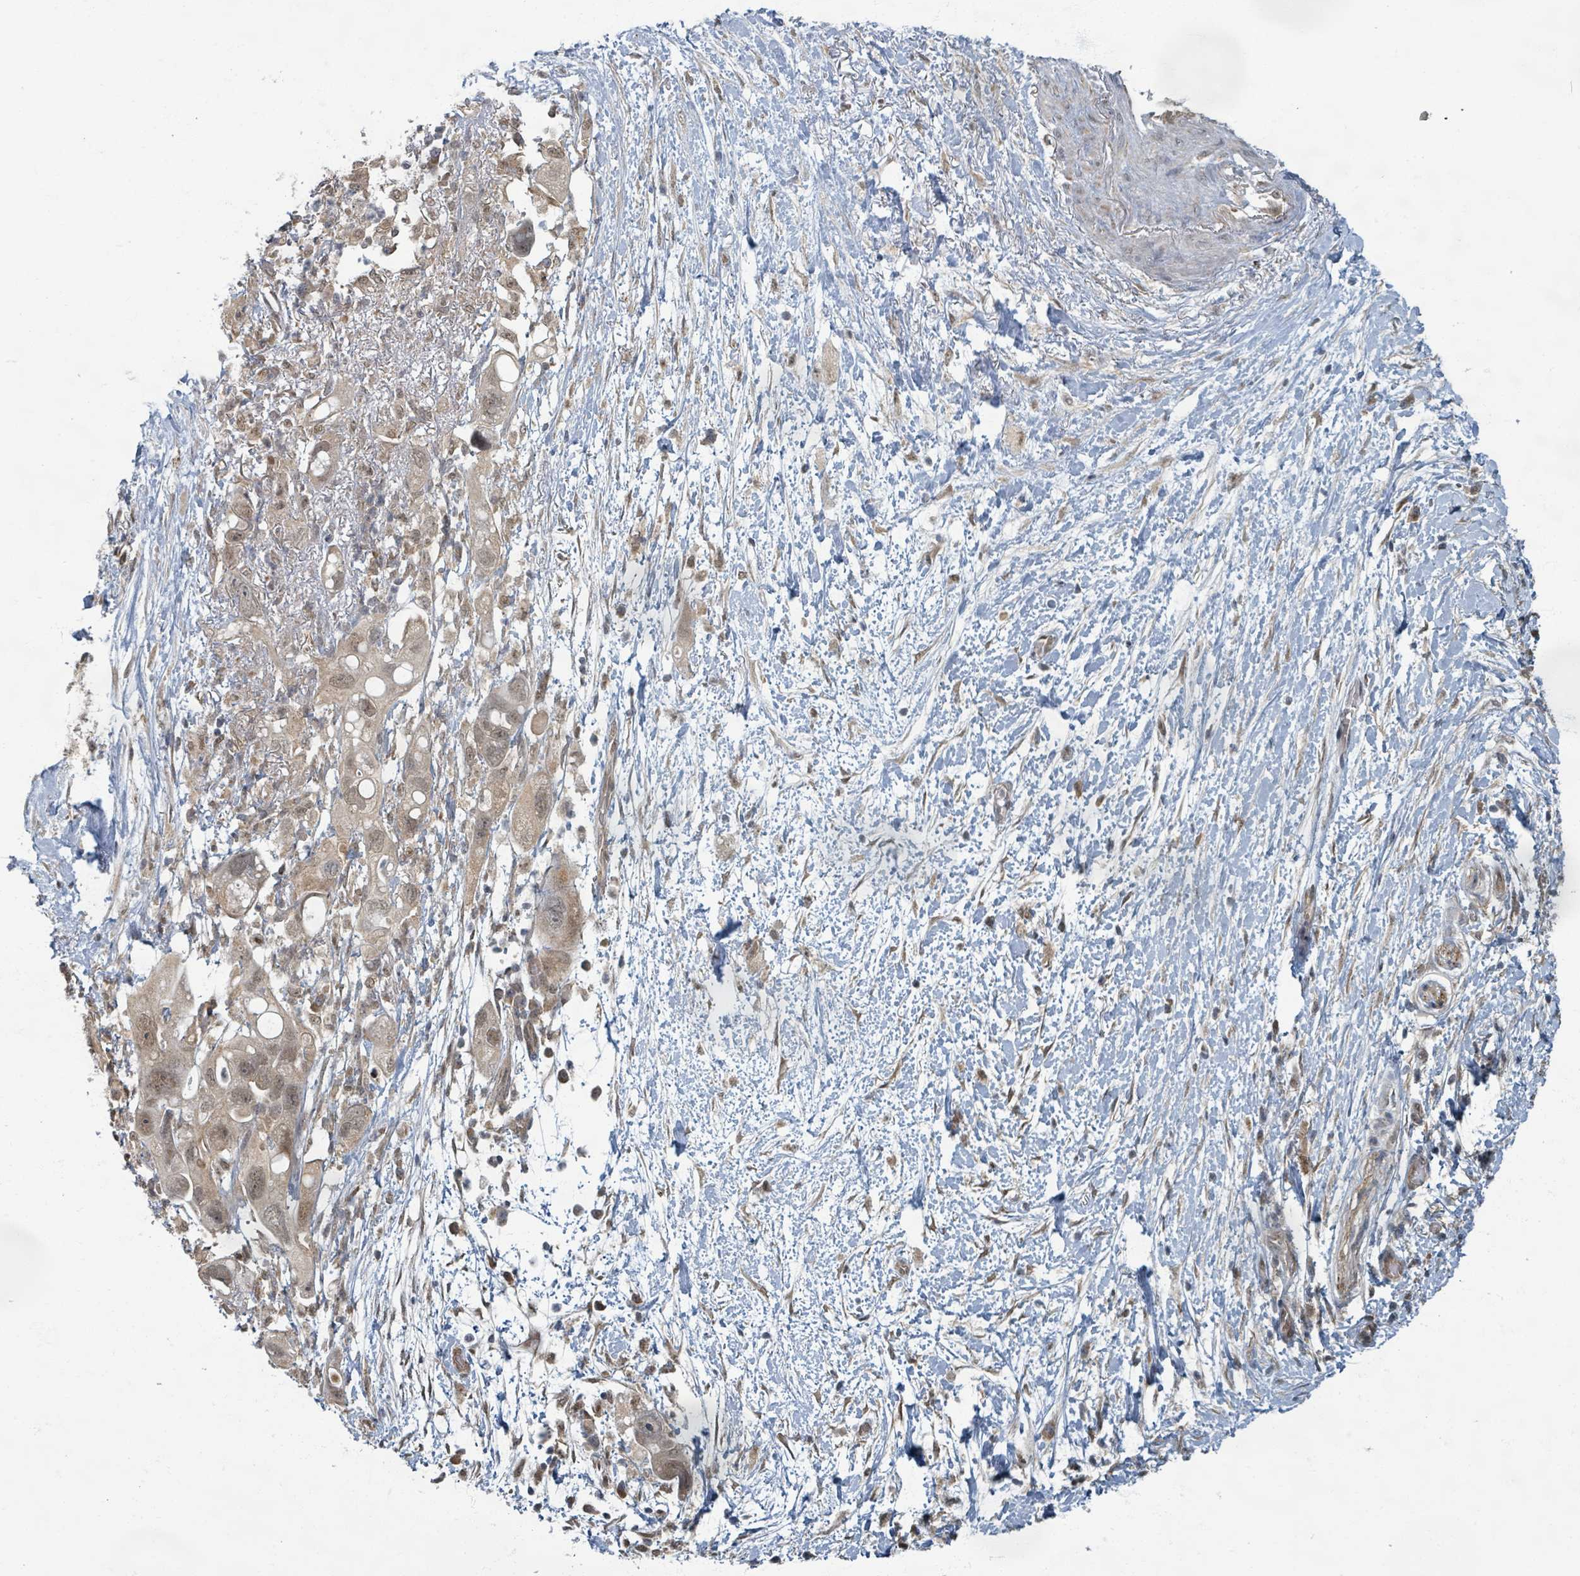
{"staining": {"intensity": "weak", "quantity": ">75%", "location": "cytoplasmic/membranous,nuclear"}, "tissue": "pancreatic cancer", "cell_type": "Tumor cells", "image_type": "cancer", "snomed": [{"axis": "morphology", "description": "Adenocarcinoma, NOS"}, {"axis": "topography", "description": "Pancreas"}], "caption": "Pancreatic adenocarcinoma stained for a protein exhibits weak cytoplasmic/membranous and nuclear positivity in tumor cells.", "gene": "INTS15", "patient": {"sex": "female", "age": 72}}